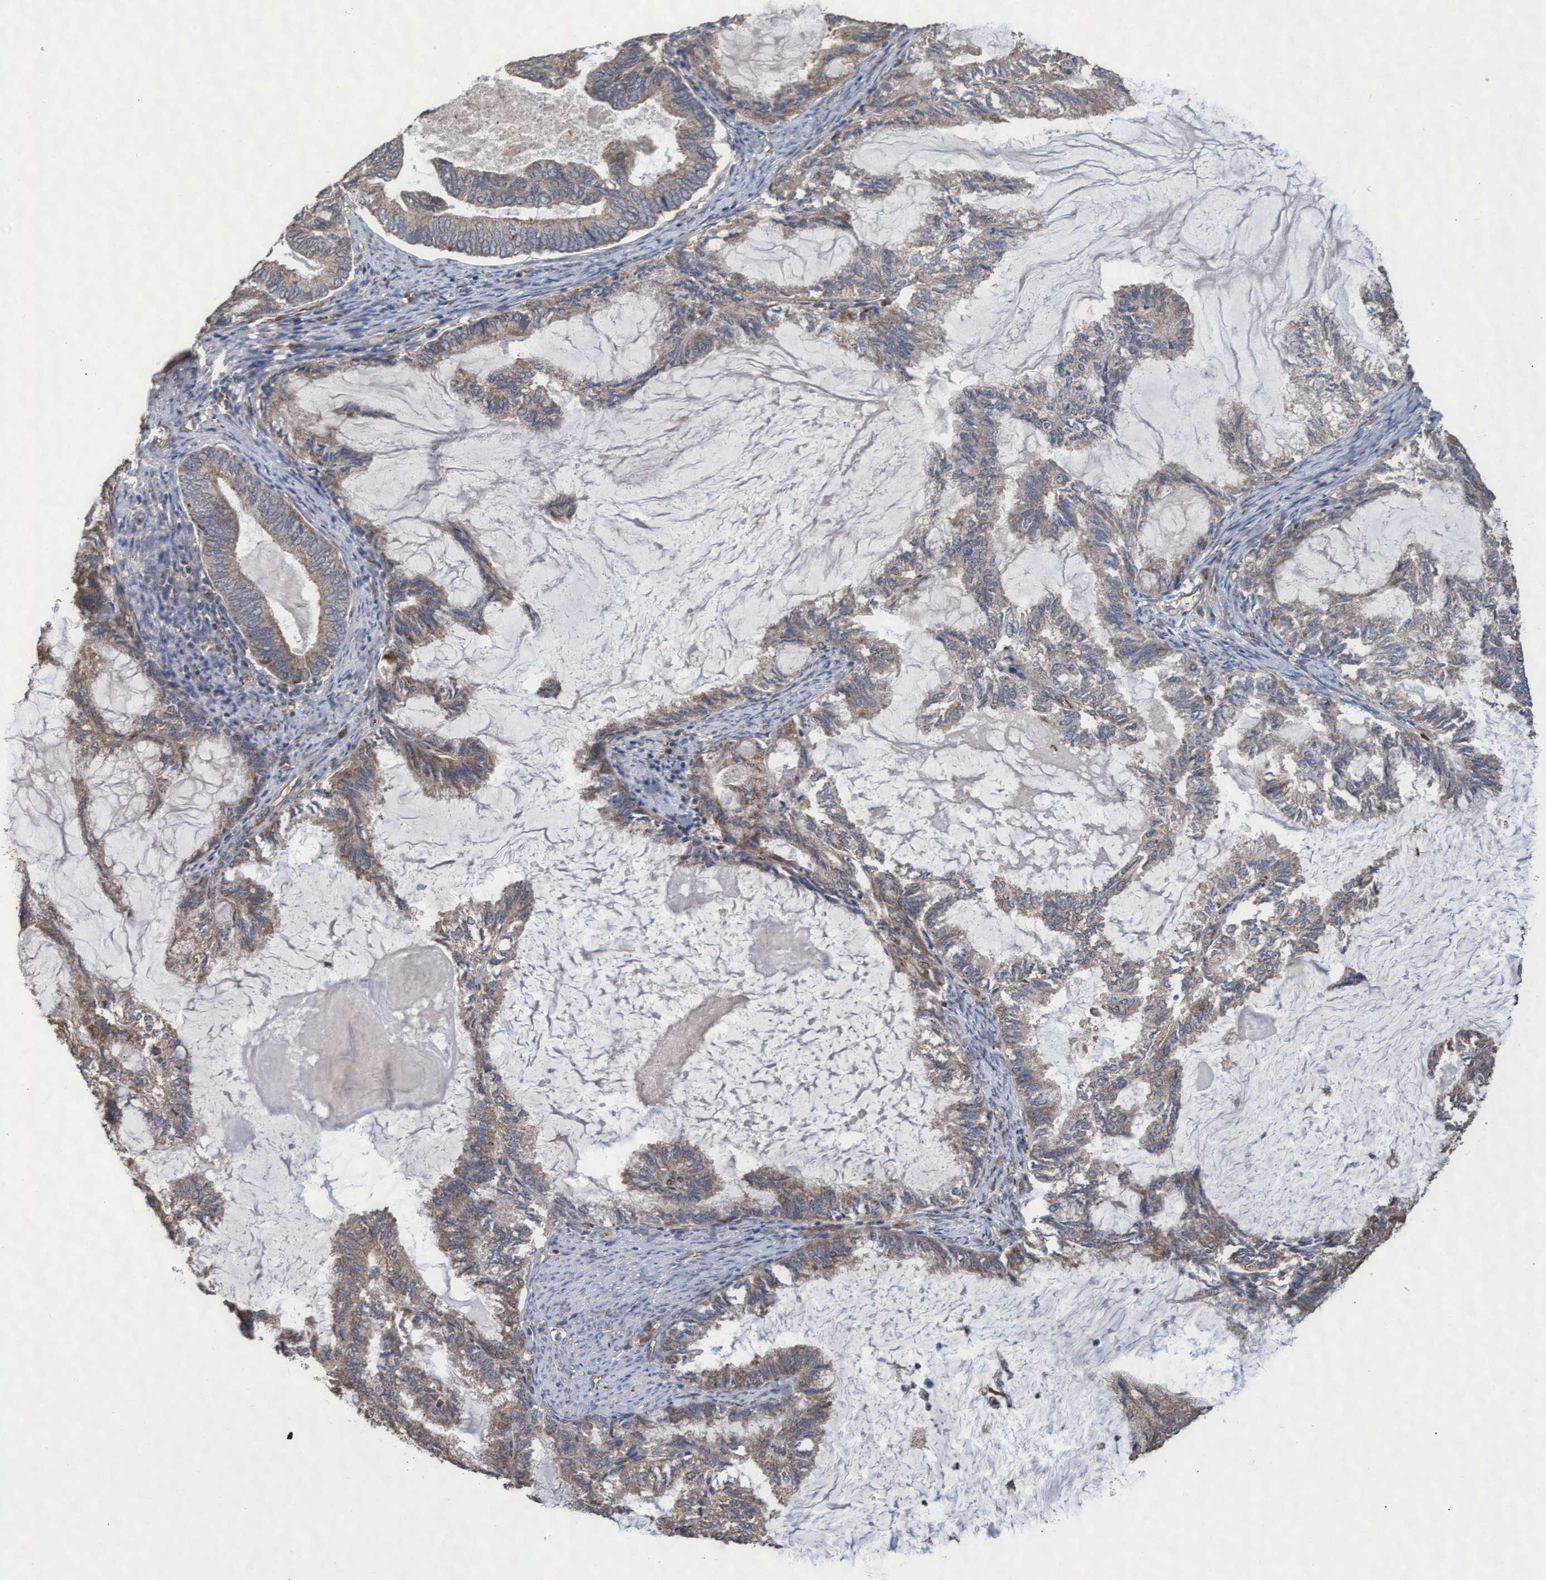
{"staining": {"intensity": "moderate", "quantity": "25%-75%", "location": "cytoplasmic/membranous"}, "tissue": "endometrial cancer", "cell_type": "Tumor cells", "image_type": "cancer", "snomed": [{"axis": "morphology", "description": "Adenocarcinoma, NOS"}, {"axis": "topography", "description": "Endometrium"}], "caption": "Tumor cells demonstrate moderate cytoplasmic/membranous staining in approximately 25%-75% of cells in endometrial cancer.", "gene": "ABCF2", "patient": {"sex": "female", "age": 86}}